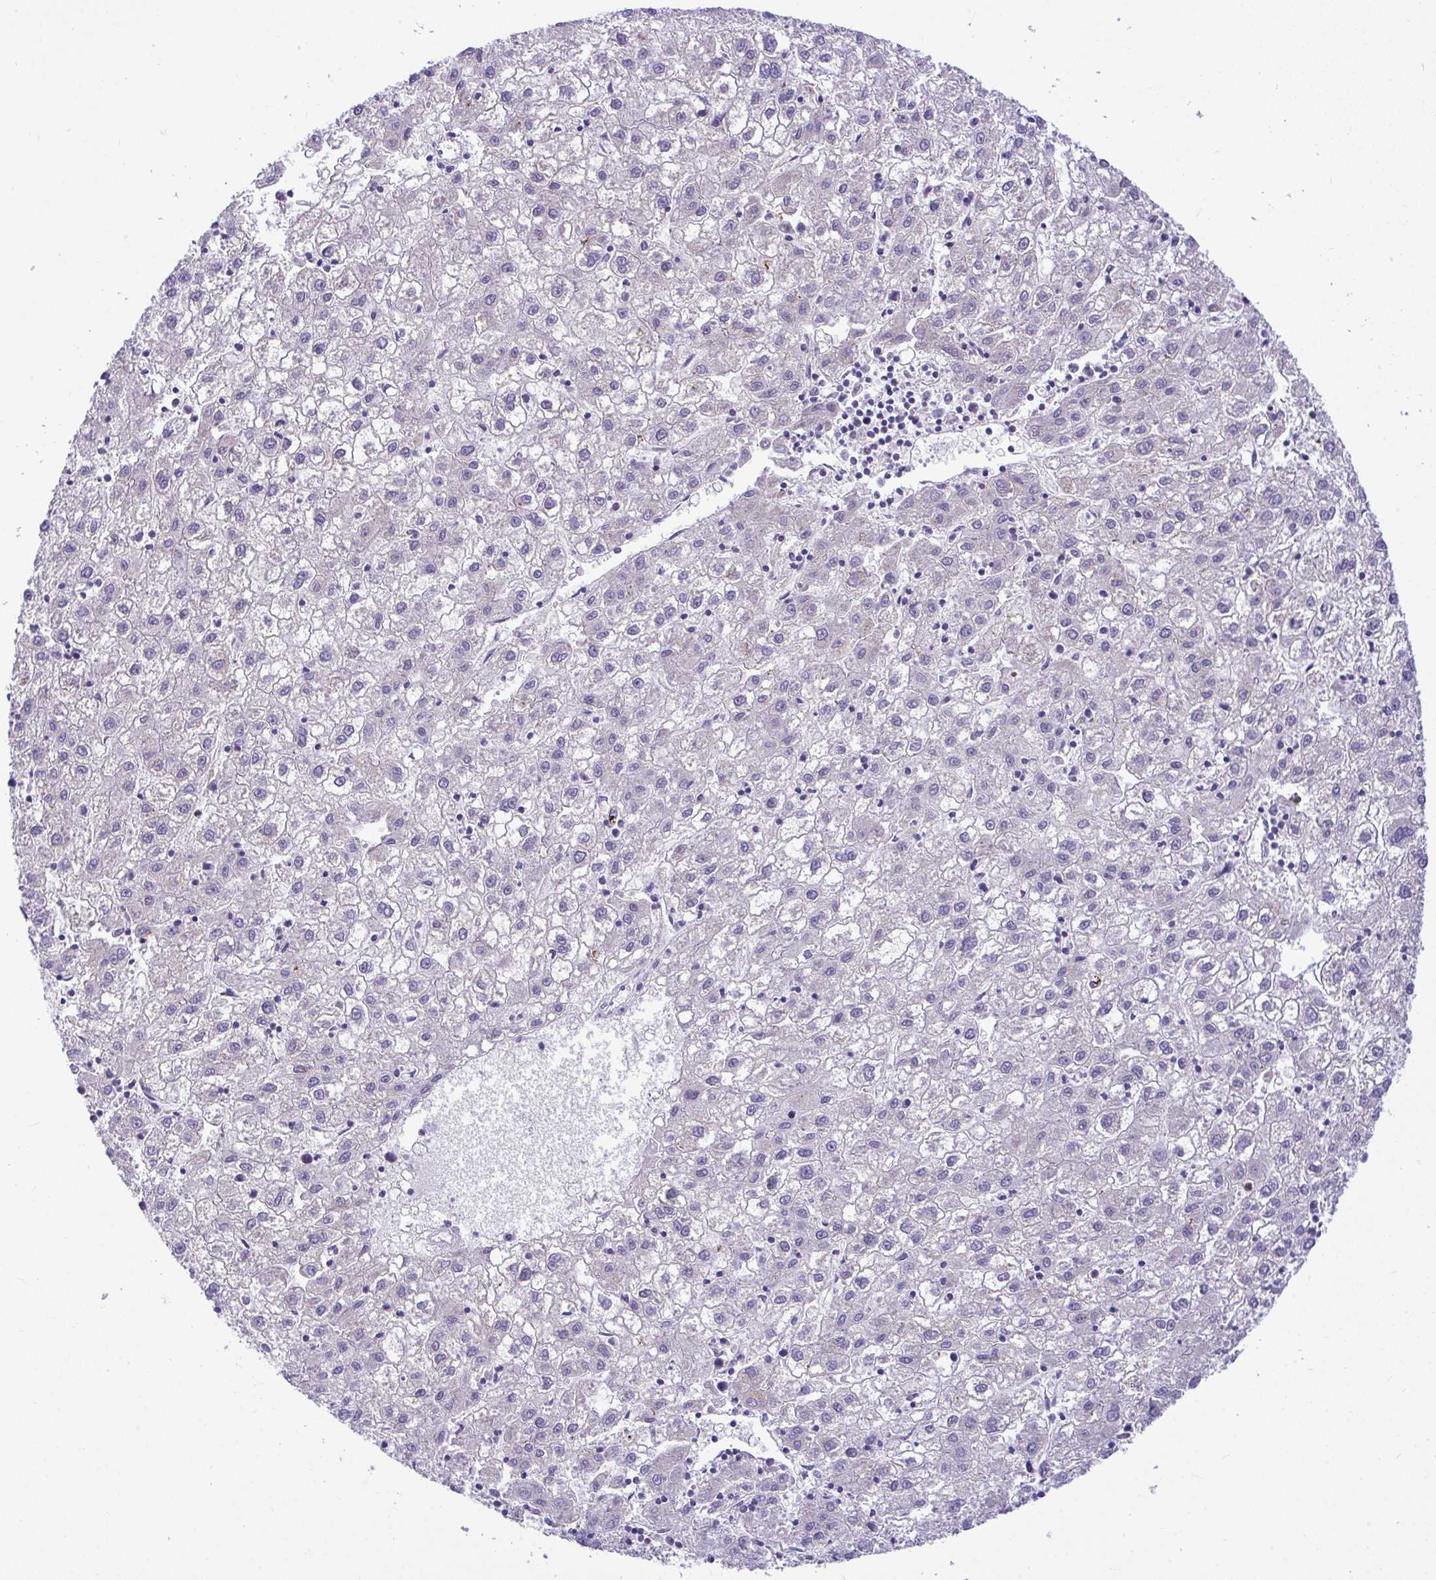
{"staining": {"intensity": "negative", "quantity": "none", "location": "none"}, "tissue": "liver cancer", "cell_type": "Tumor cells", "image_type": "cancer", "snomed": [{"axis": "morphology", "description": "Carcinoma, Hepatocellular, NOS"}, {"axis": "topography", "description": "Liver"}], "caption": "High power microscopy photomicrograph of an immunohistochemistry histopathology image of liver hepatocellular carcinoma, revealing no significant positivity in tumor cells.", "gene": "MRPS16", "patient": {"sex": "male", "age": 72}}